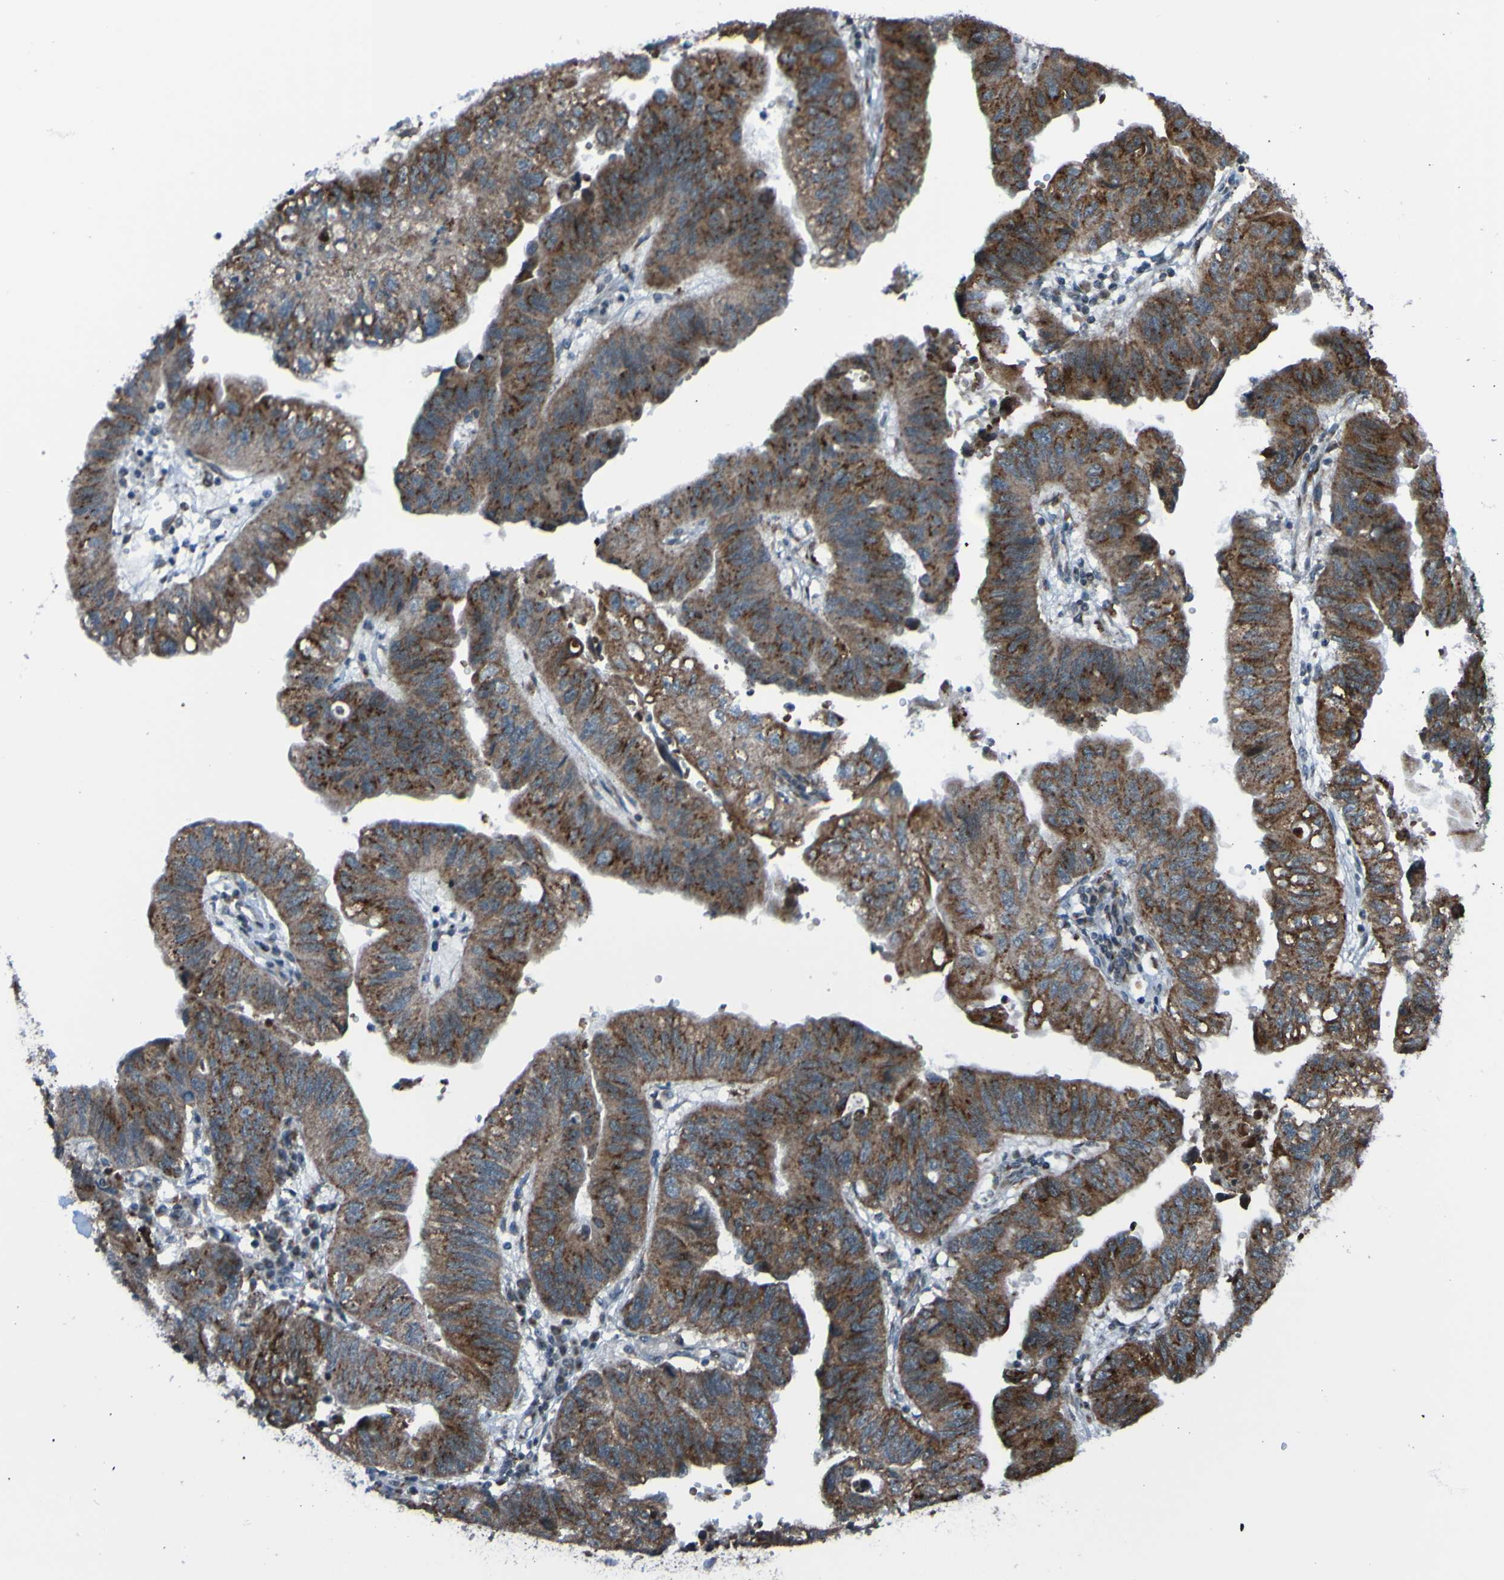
{"staining": {"intensity": "strong", "quantity": ">75%", "location": "cytoplasmic/membranous"}, "tissue": "stomach cancer", "cell_type": "Tumor cells", "image_type": "cancer", "snomed": [{"axis": "morphology", "description": "Adenocarcinoma, NOS"}, {"axis": "topography", "description": "Stomach"}], "caption": "Immunohistochemical staining of human adenocarcinoma (stomach) demonstrates high levels of strong cytoplasmic/membranous expression in approximately >75% of tumor cells. The protein is stained brown, and the nuclei are stained in blue (DAB (3,3'-diaminobenzidine) IHC with brightfield microscopy, high magnification).", "gene": "UNG", "patient": {"sex": "male", "age": 59}}